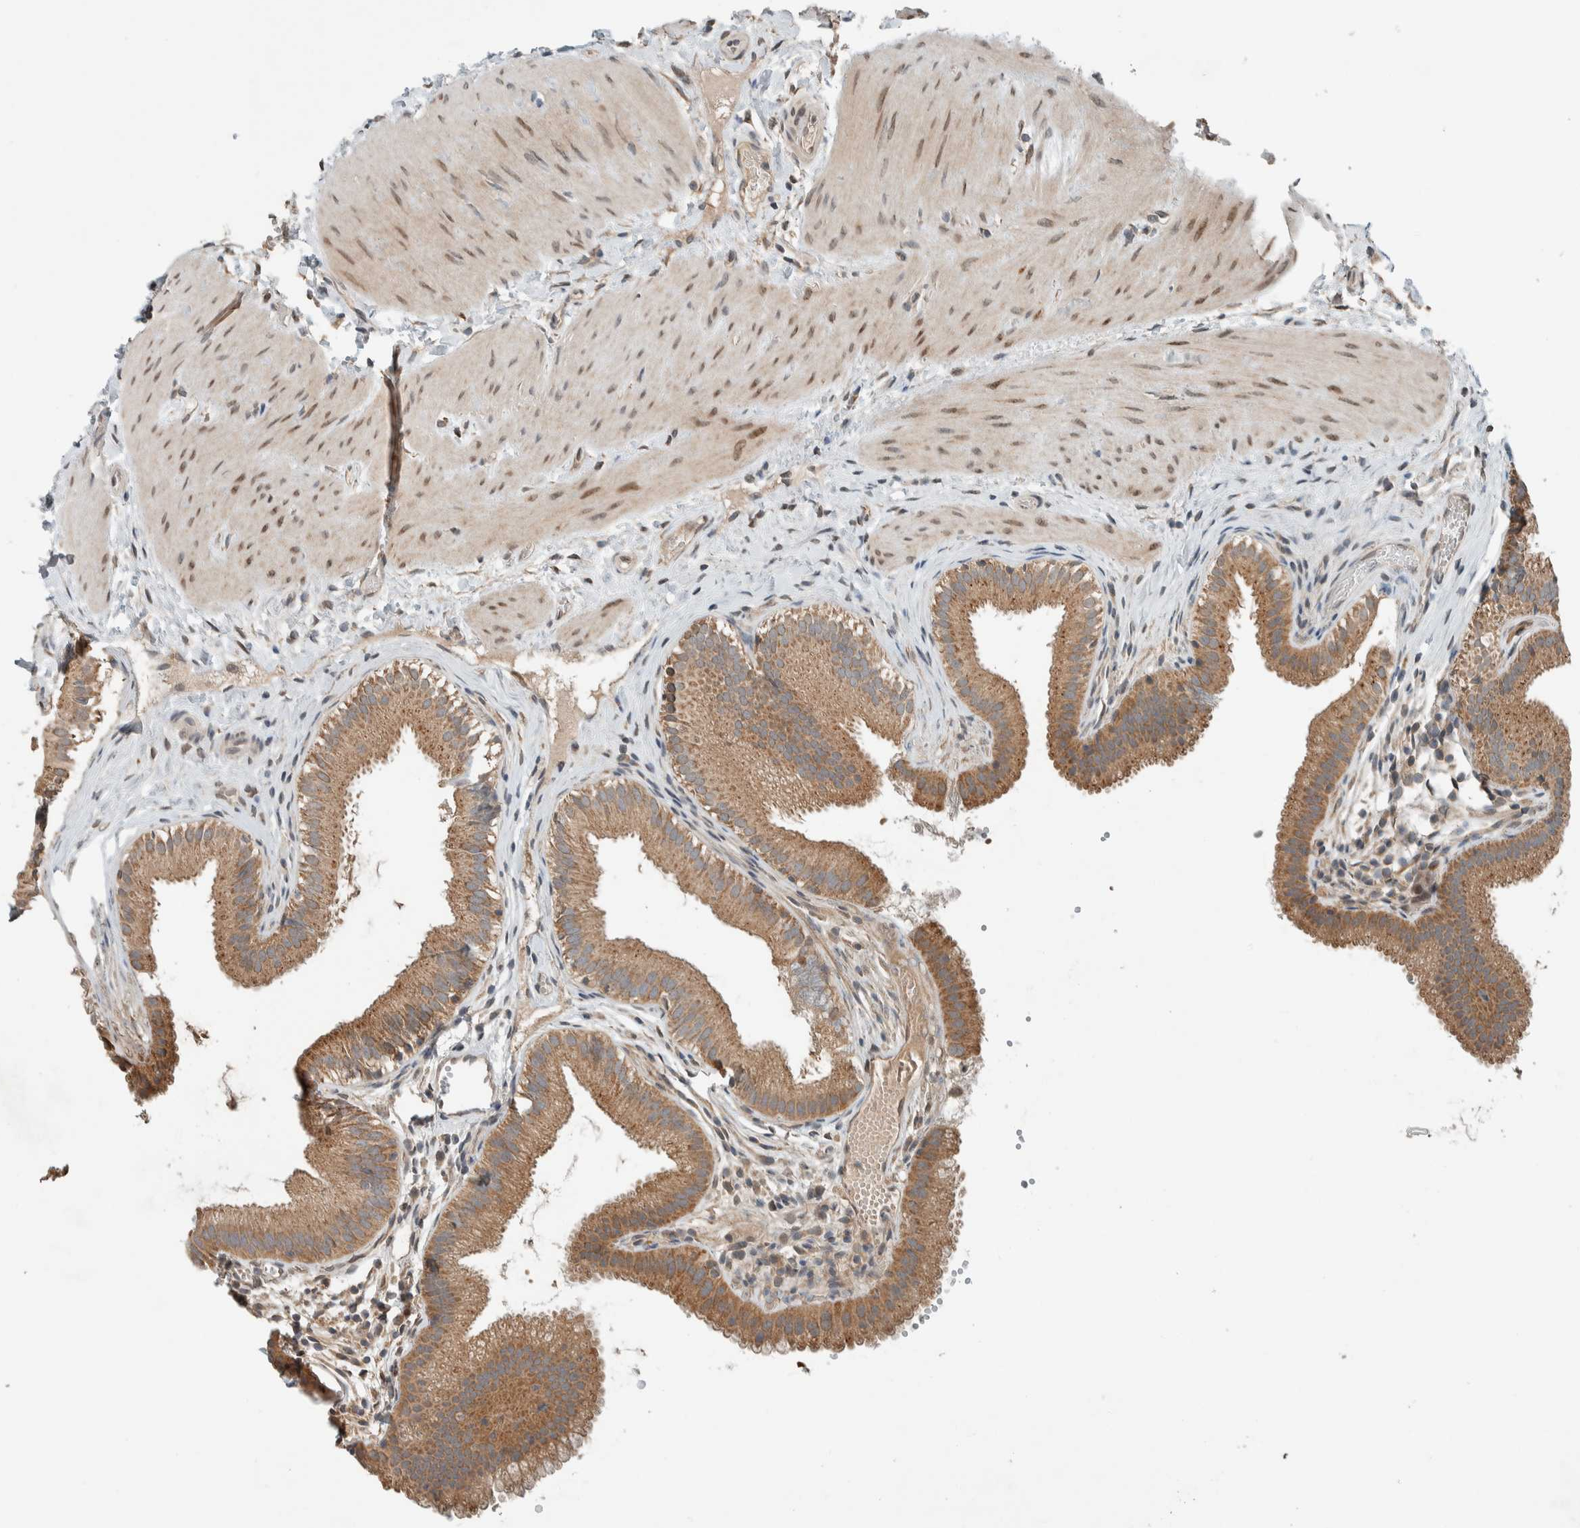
{"staining": {"intensity": "moderate", "quantity": ">75%", "location": "cytoplasmic/membranous"}, "tissue": "gallbladder", "cell_type": "Glandular cells", "image_type": "normal", "snomed": [{"axis": "morphology", "description": "Normal tissue, NOS"}, {"axis": "topography", "description": "Gallbladder"}], "caption": "High-magnification brightfield microscopy of unremarkable gallbladder stained with DAB (brown) and counterstained with hematoxylin (blue). glandular cells exhibit moderate cytoplasmic/membranous staining is identified in approximately>75% of cells.", "gene": "NBR1", "patient": {"sex": "female", "age": 26}}